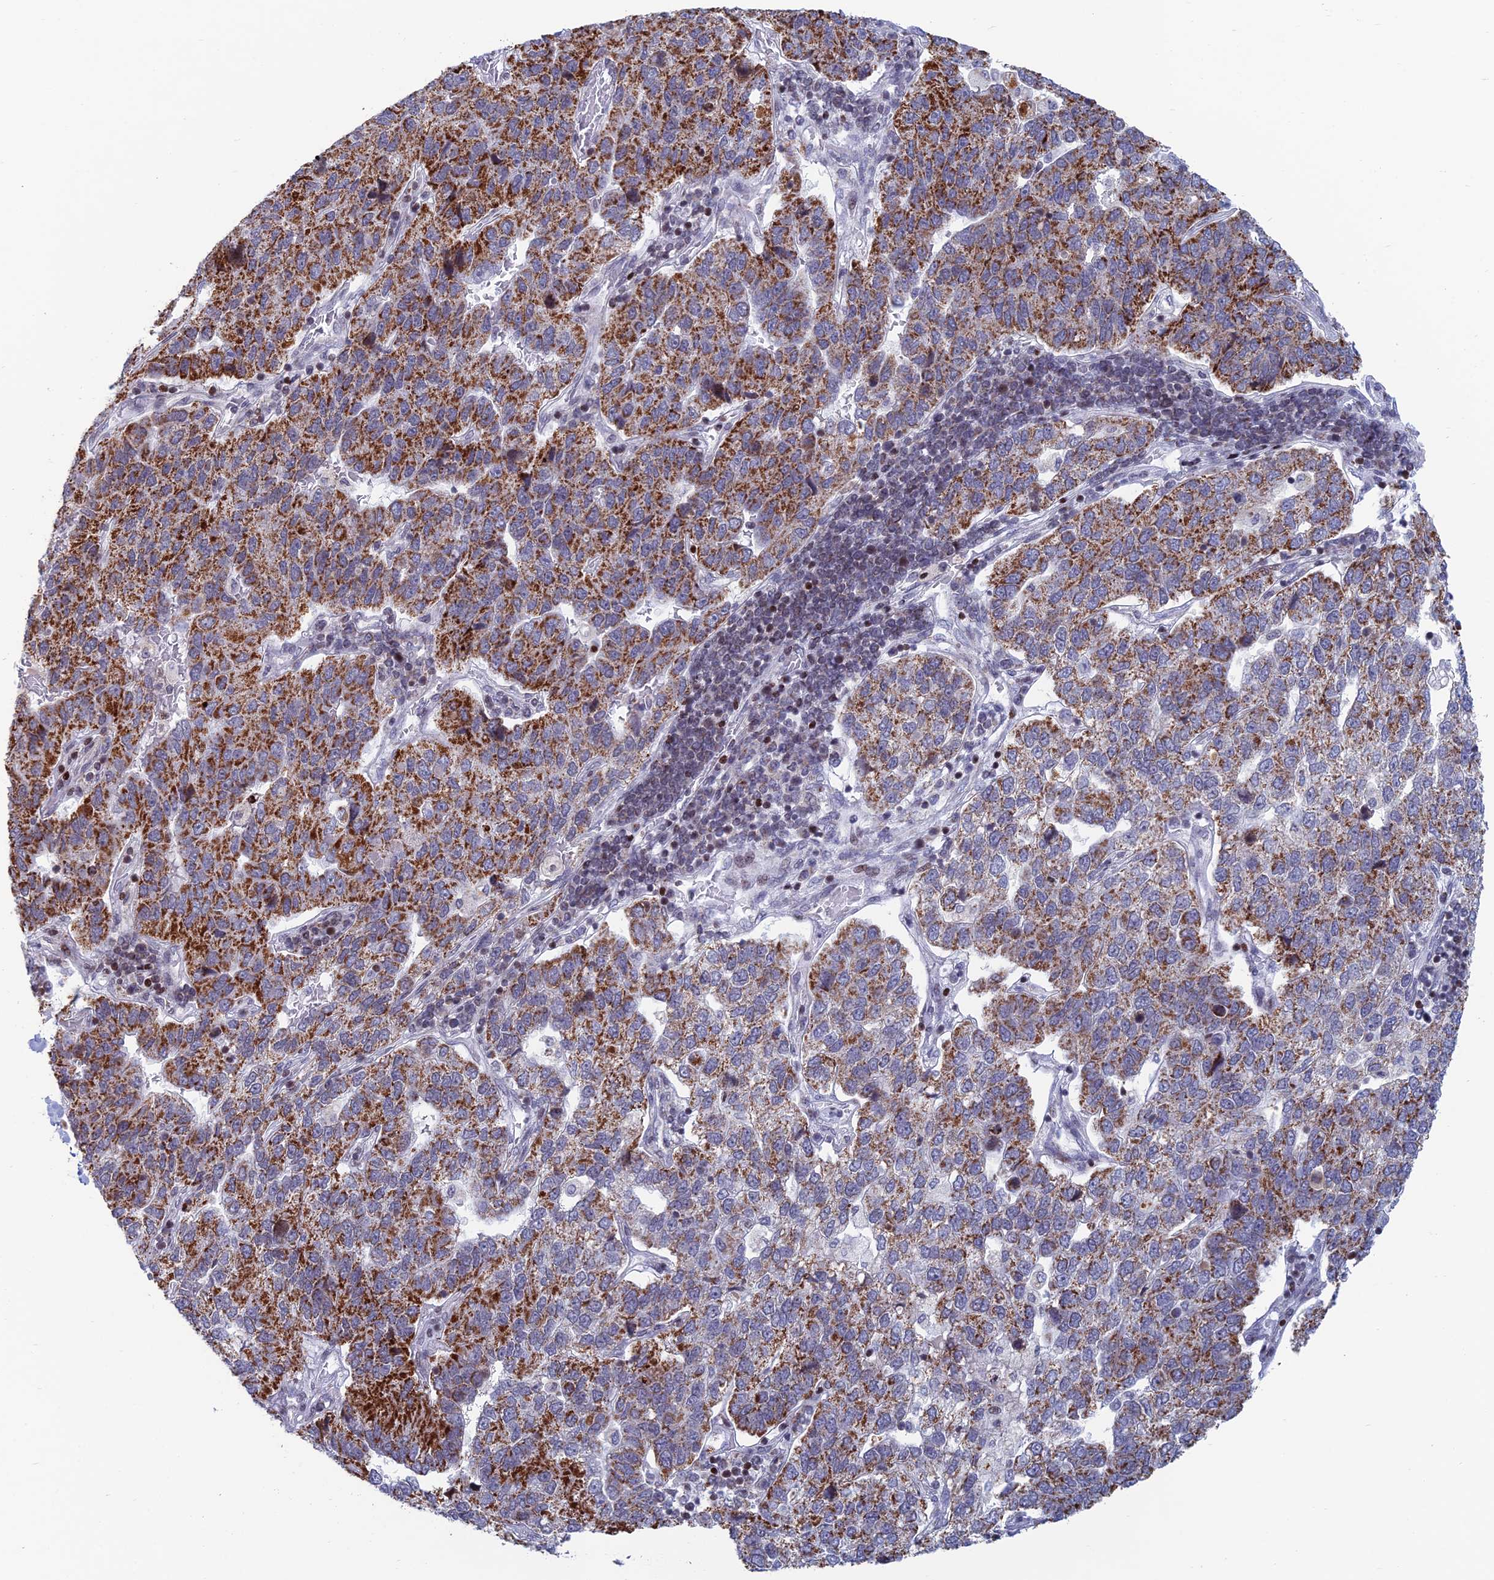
{"staining": {"intensity": "strong", "quantity": ">75%", "location": "cytoplasmic/membranous"}, "tissue": "pancreatic cancer", "cell_type": "Tumor cells", "image_type": "cancer", "snomed": [{"axis": "morphology", "description": "Adenocarcinoma, NOS"}, {"axis": "topography", "description": "Pancreas"}], "caption": "Adenocarcinoma (pancreatic) tissue shows strong cytoplasmic/membranous staining in about >75% of tumor cells, visualized by immunohistochemistry.", "gene": "AFF3", "patient": {"sex": "female", "age": 61}}